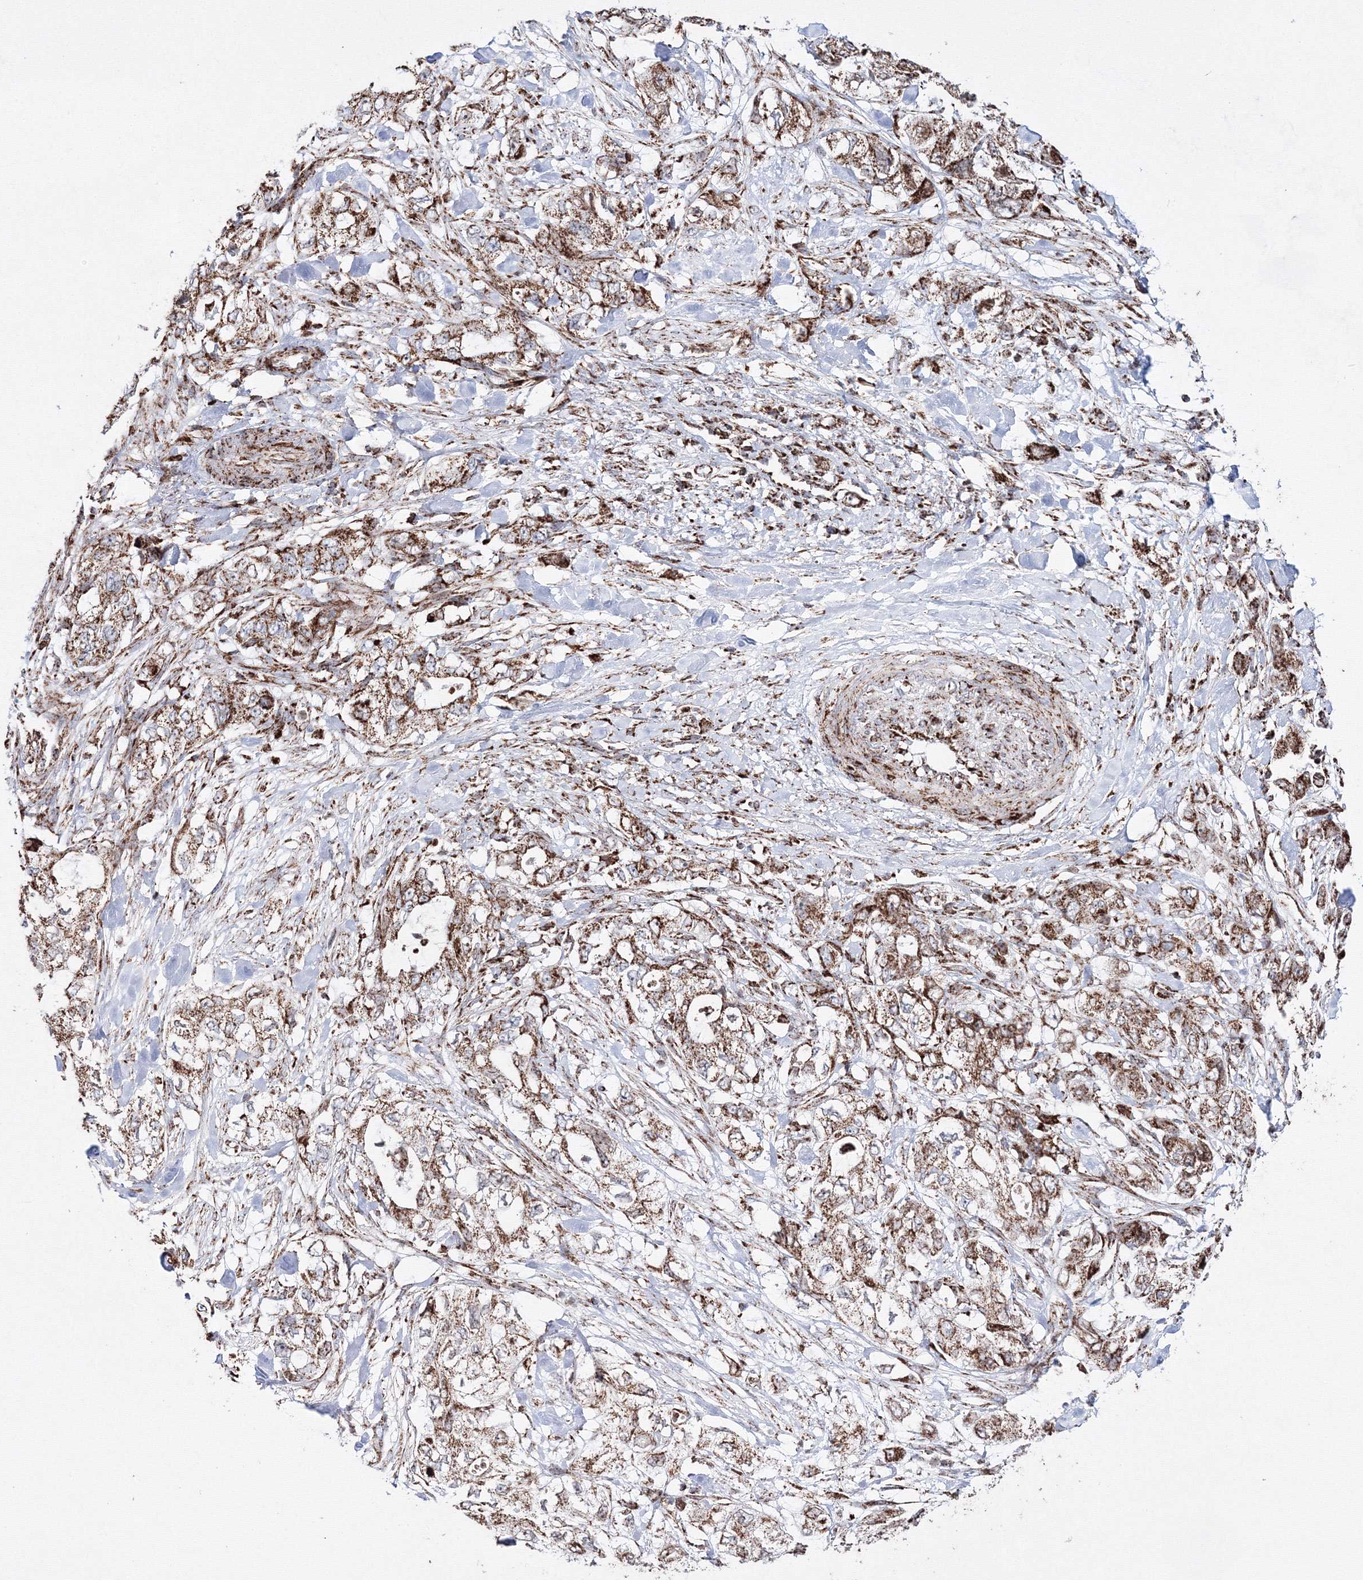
{"staining": {"intensity": "moderate", "quantity": ">75%", "location": "cytoplasmic/membranous"}, "tissue": "pancreatic cancer", "cell_type": "Tumor cells", "image_type": "cancer", "snomed": [{"axis": "morphology", "description": "Adenocarcinoma, NOS"}, {"axis": "topography", "description": "Pancreas"}], "caption": "Immunohistochemical staining of human adenocarcinoma (pancreatic) demonstrates moderate cytoplasmic/membranous protein positivity in about >75% of tumor cells.", "gene": "HADHB", "patient": {"sex": "female", "age": 73}}